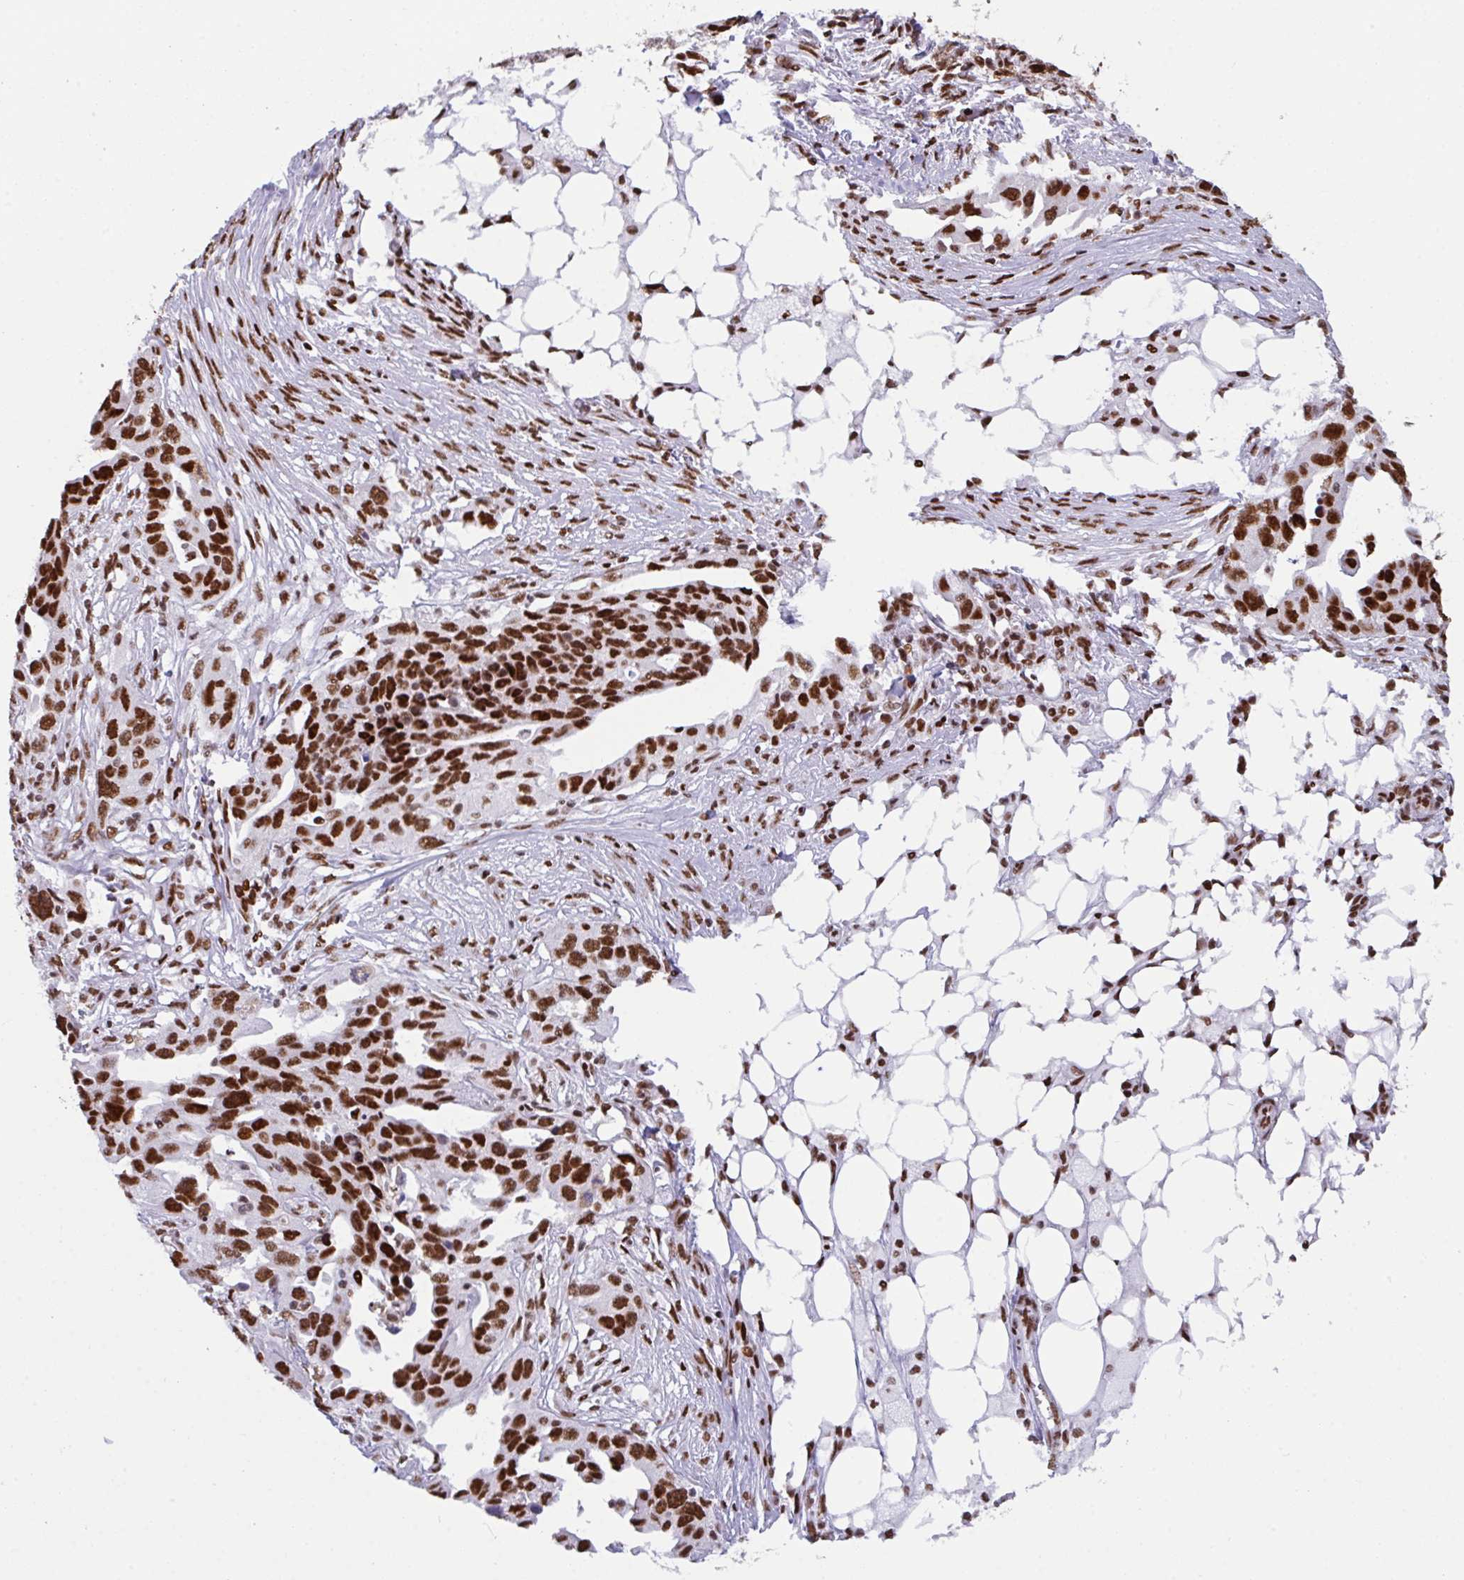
{"staining": {"intensity": "strong", "quantity": ">75%", "location": "nuclear"}, "tissue": "ovarian cancer", "cell_type": "Tumor cells", "image_type": "cancer", "snomed": [{"axis": "morphology", "description": "Carcinoma, endometroid"}, {"axis": "morphology", "description": "Cystadenocarcinoma, serous, NOS"}, {"axis": "topography", "description": "Ovary"}], "caption": "Immunohistochemical staining of human ovarian endometroid carcinoma reveals high levels of strong nuclear expression in approximately >75% of tumor cells. (Brightfield microscopy of DAB IHC at high magnification).", "gene": "CLP1", "patient": {"sex": "female", "age": 45}}